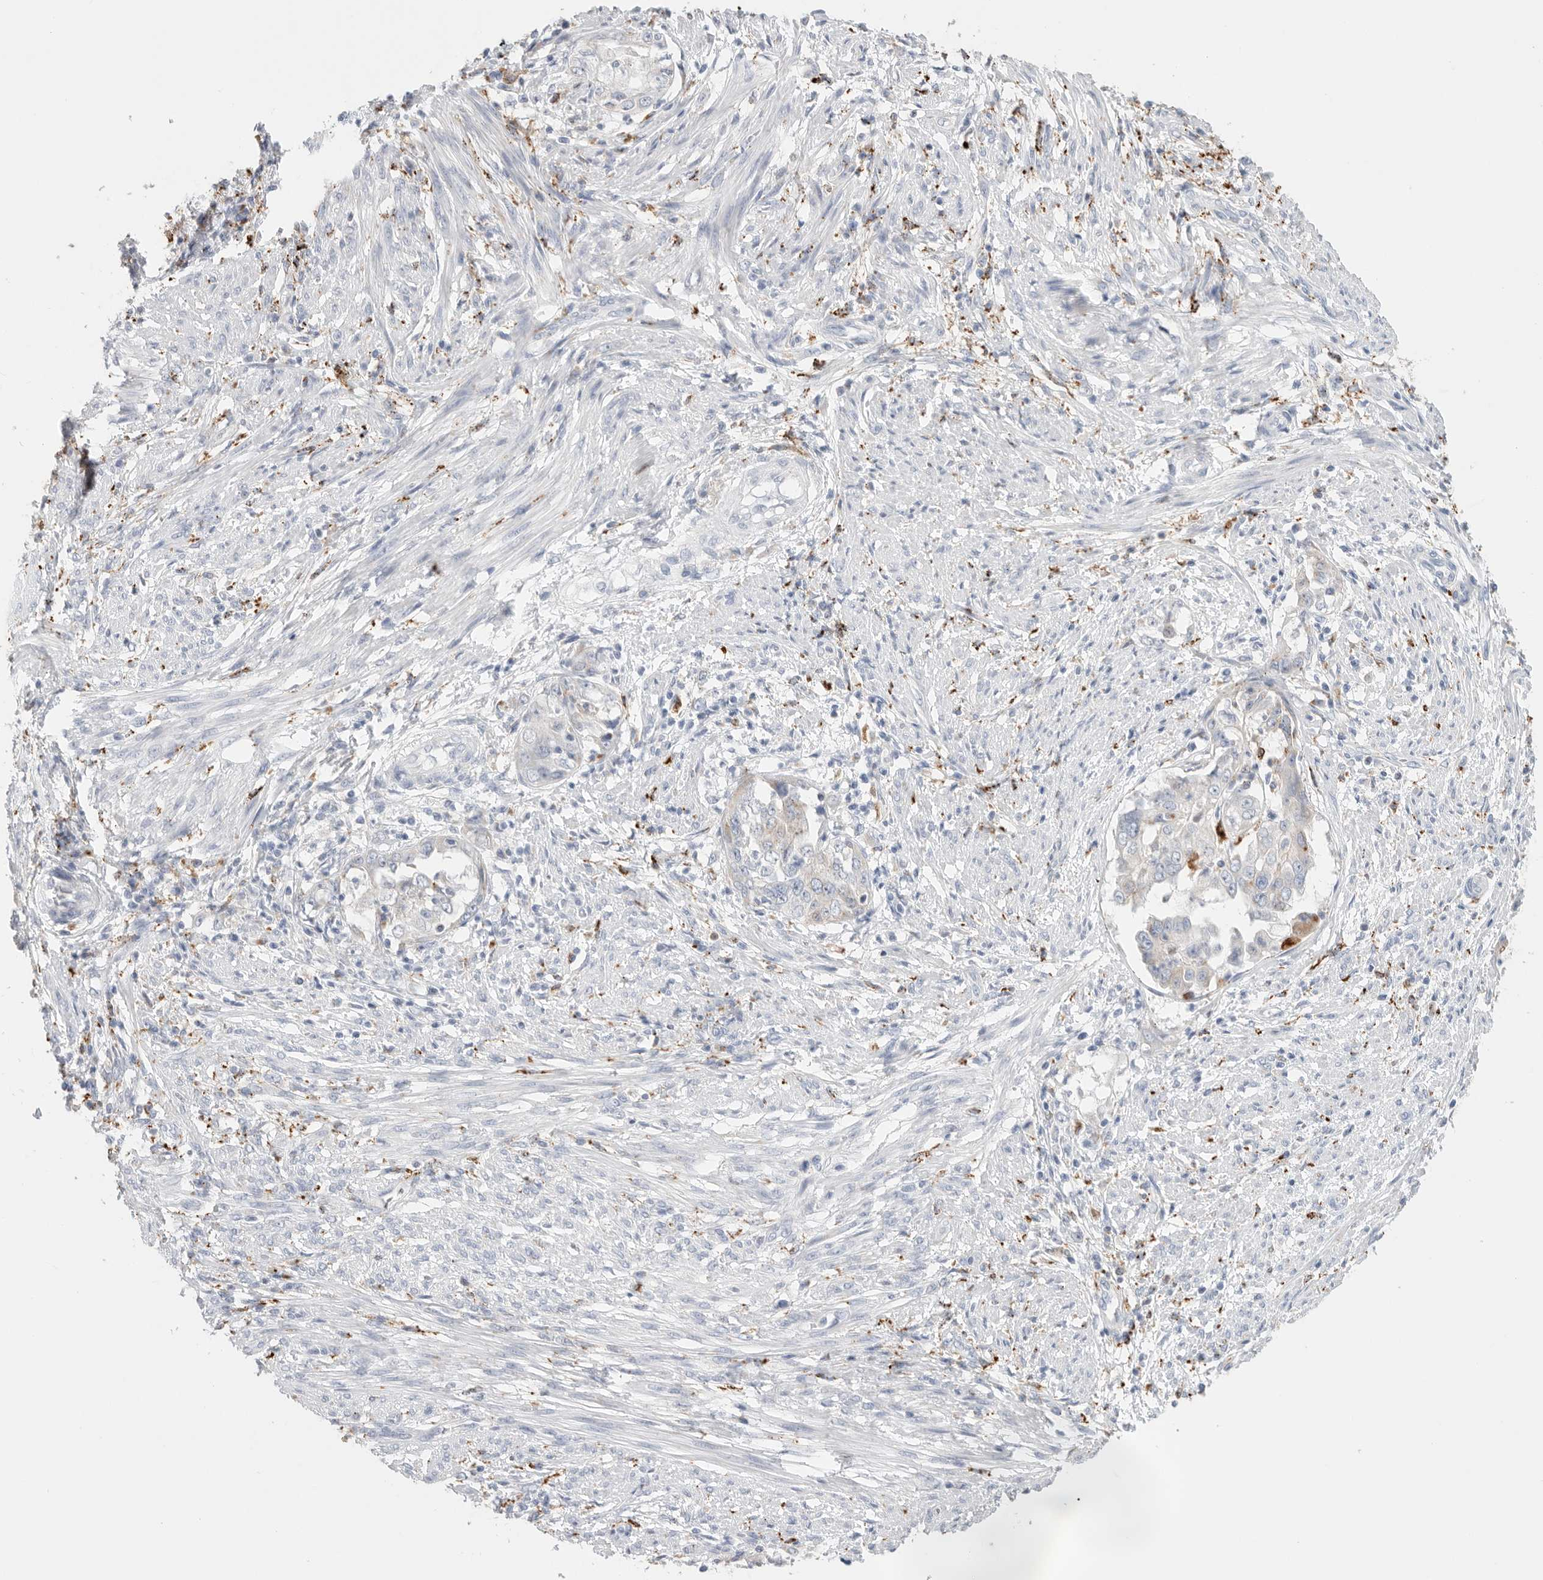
{"staining": {"intensity": "moderate", "quantity": "<25%", "location": "cytoplasmic/membranous"}, "tissue": "endometrial cancer", "cell_type": "Tumor cells", "image_type": "cancer", "snomed": [{"axis": "morphology", "description": "Adenocarcinoma, NOS"}, {"axis": "topography", "description": "Endometrium"}], "caption": "Protein analysis of endometrial adenocarcinoma tissue displays moderate cytoplasmic/membranous expression in about <25% of tumor cells.", "gene": "GGH", "patient": {"sex": "female", "age": 85}}